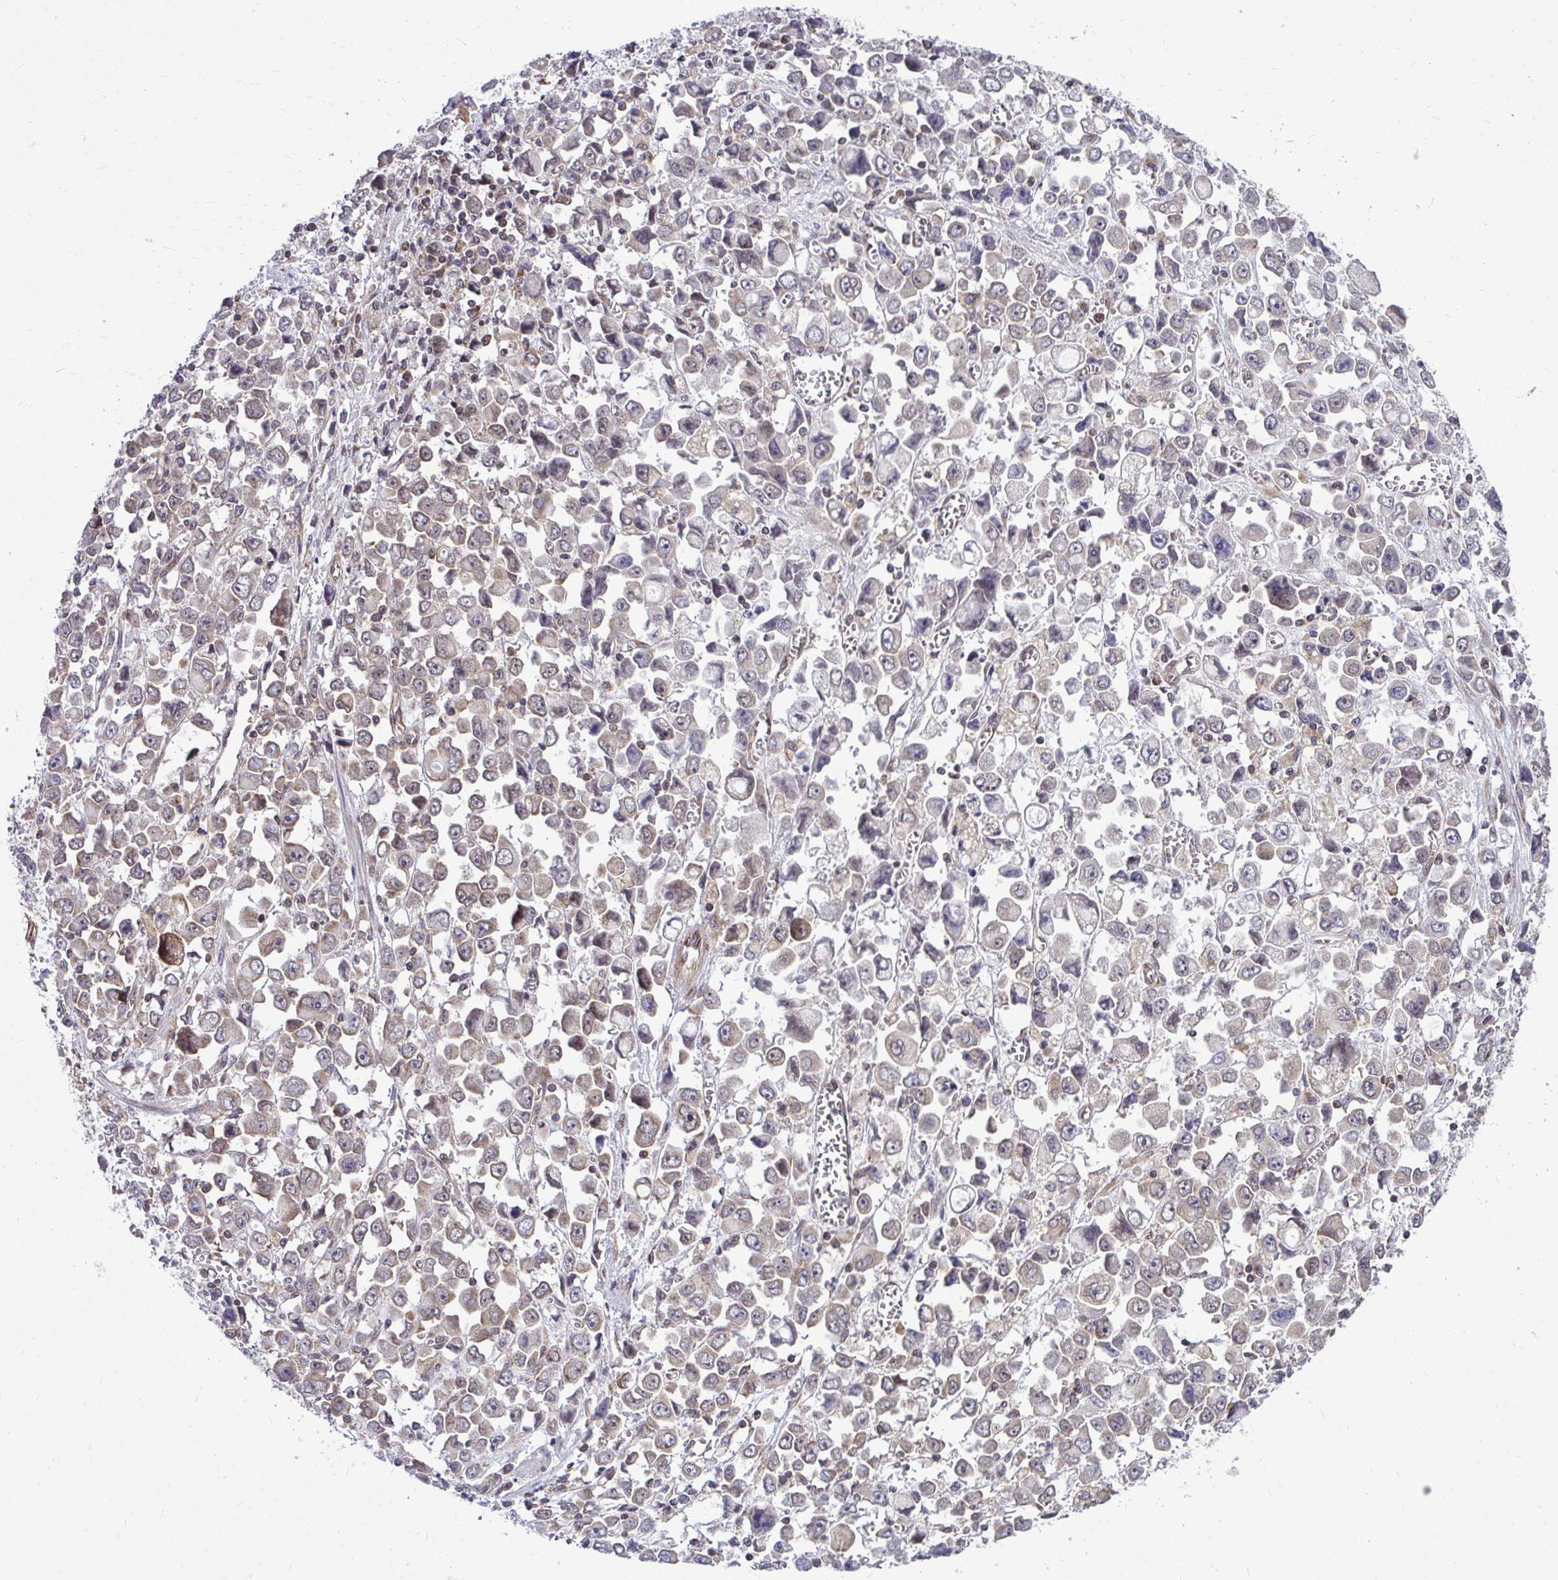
{"staining": {"intensity": "weak", "quantity": "<25%", "location": "cytoplasmic/membranous"}, "tissue": "stomach cancer", "cell_type": "Tumor cells", "image_type": "cancer", "snomed": [{"axis": "morphology", "description": "Adenocarcinoma, NOS"}, {"axis": "topography", "description": "Stomach, upper"}], "caption": "Tumor cells show no significant protein expression in stomach cancer.", "gene": "FMR1", "patient": {"sex": "male", "age": 70}}